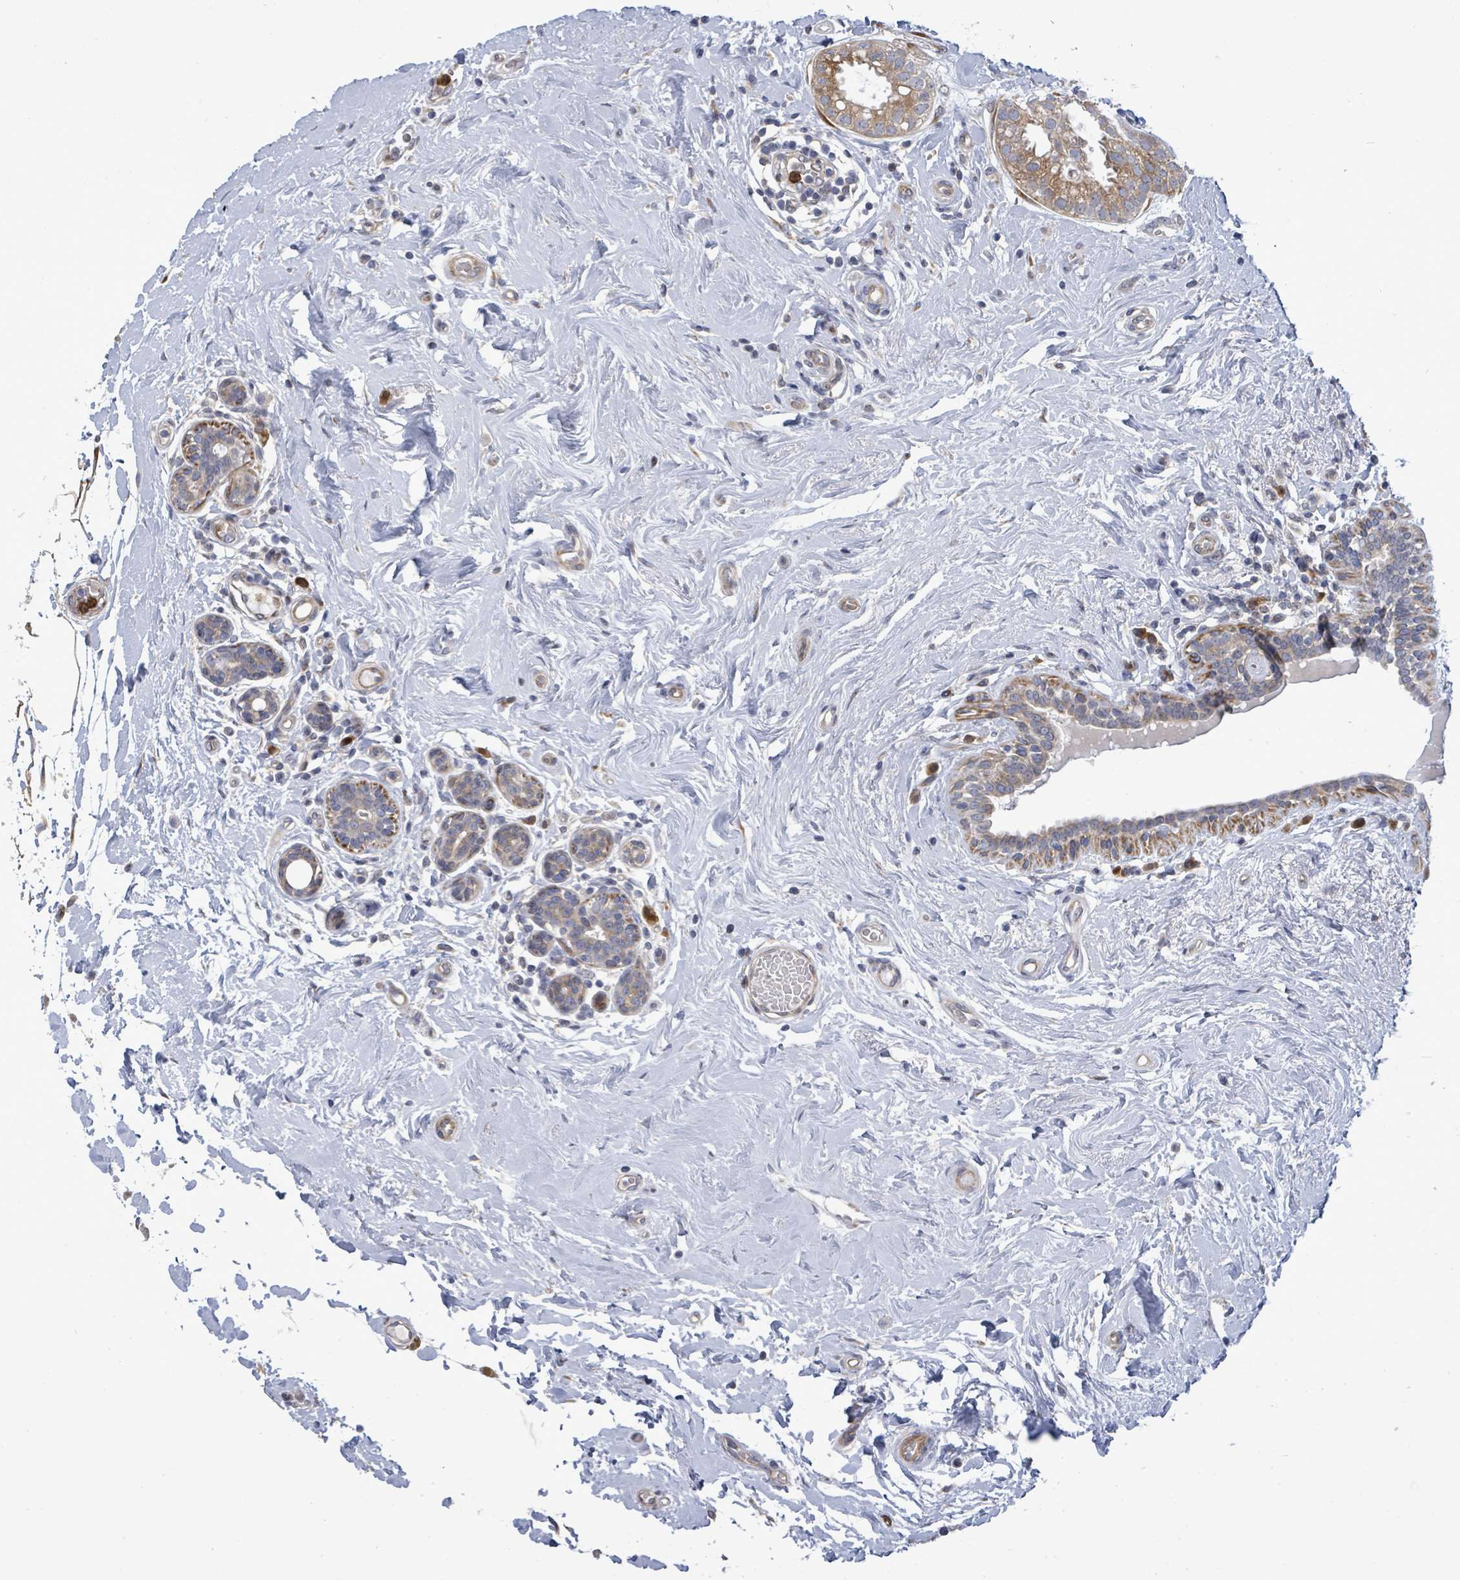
{"staining": {"intensity": "moderate", "quantity": ">75%", "location": "cytoplasmic/membranous"}, "tissue": "breast cancer", "cell_type": "Tumor cells", "image_type": "cancer", "snomed": [{"axis": "morphology", "description": "Duct carcinoma"}, {"axis": "topography", "description": "Breast"}], "caption": "Immunohistochemistry of human infiltrating ductal carcinoma (breast) displays medium levels of moderate cytoplasmic/membranous positivity in approximately >75% of tumor cells.", "gene": "SAR1A", "patient": {"sex": "female", "age": 73}}